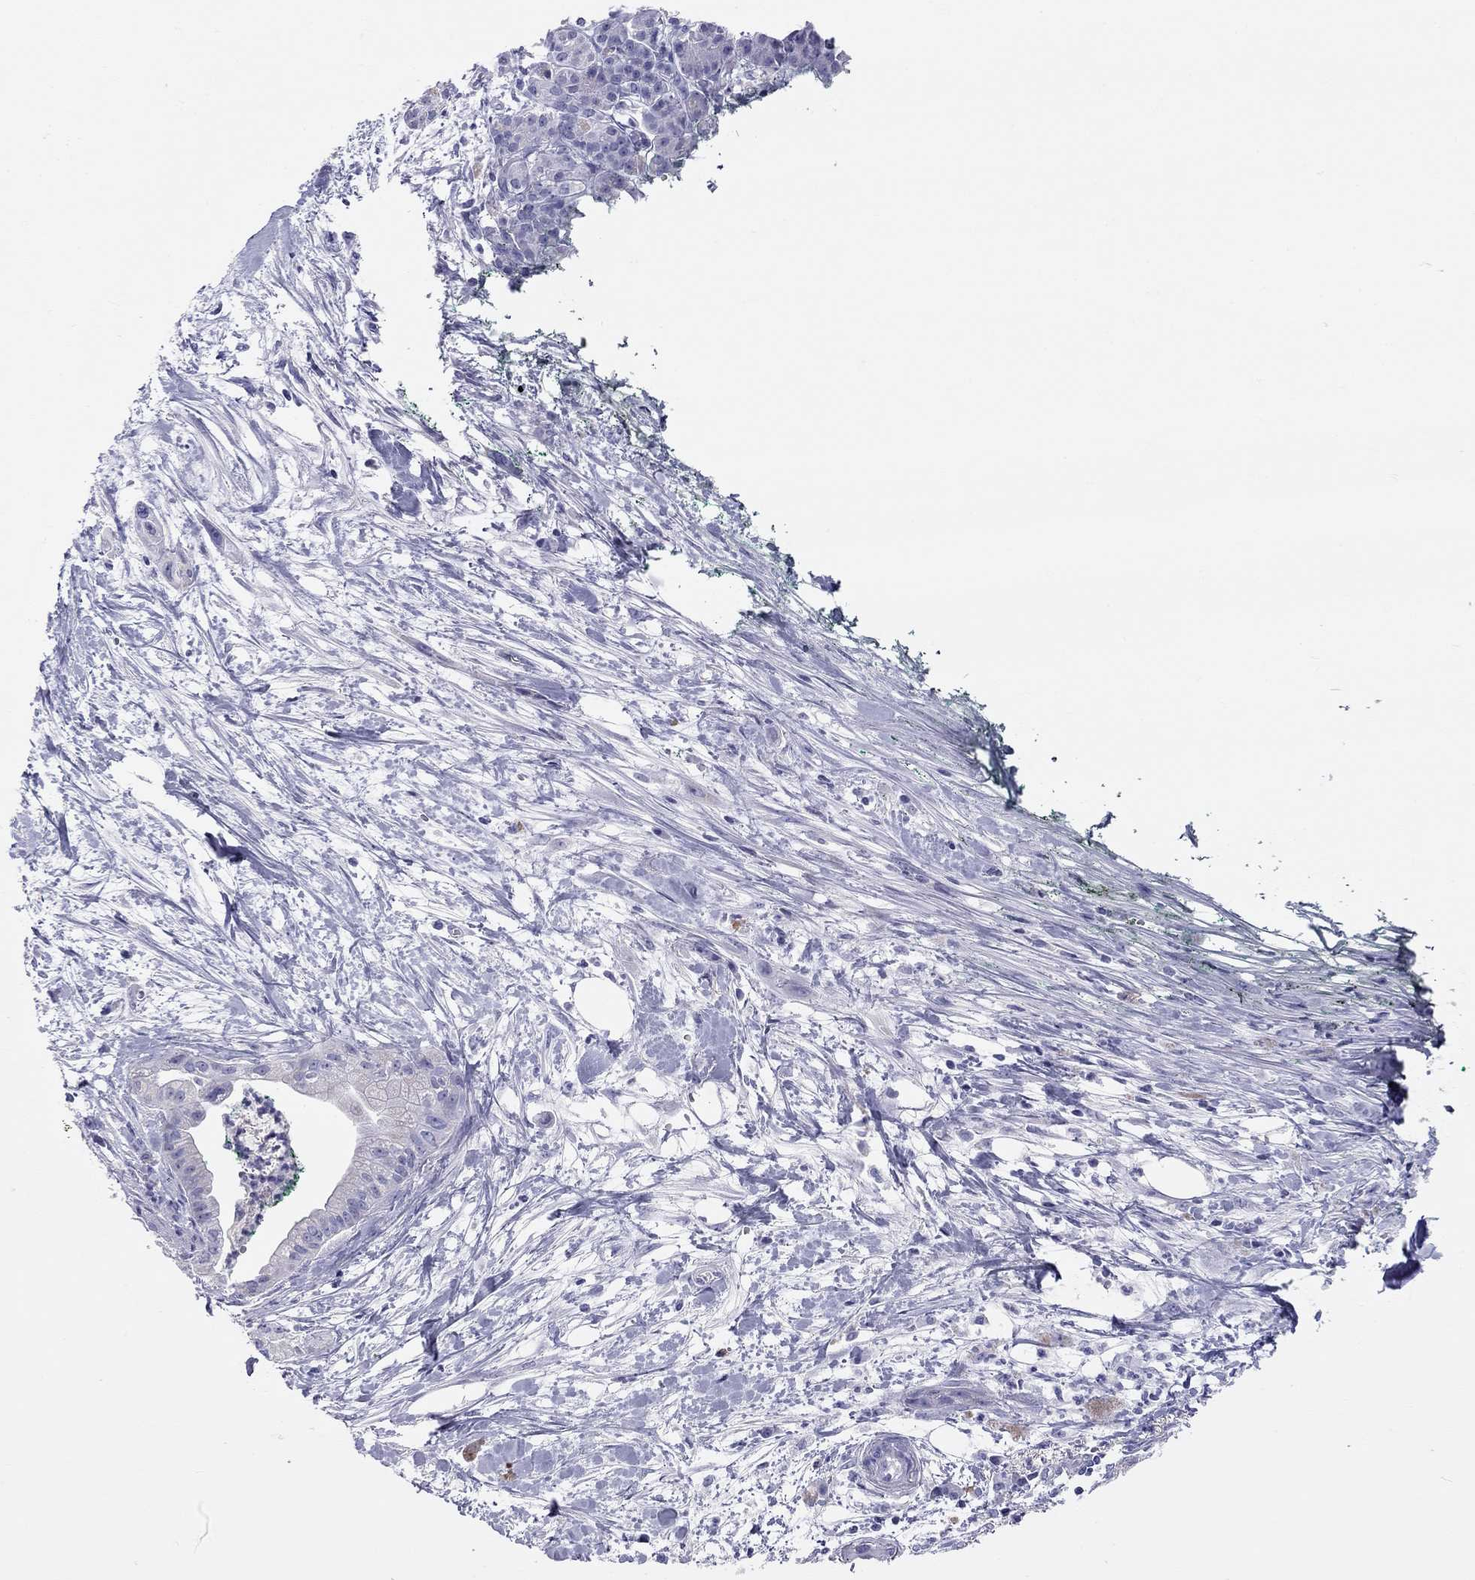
{"staining": {"intensity": "negative", "quantity": "none", "location": "none"}, "tissue": "pancreatic cancer", "cell_type": "Tumor cells", "image_type": "cancer", "snomed": [{"axis": "morphology", "description": "Normal tissue, NOS"}, {"axis": "morphology", "description": "Adenocarcinoma, NOS"}, {"axis": "topography", "description": "Lymph node"}, {"axis": "topography", "description": "Pancreas"}], "caption": "The image reveals no staining of tumor cells in pancreatic cancer (adenocarcinoma). (DAB (3,3'-diaminobenzidine) immunohistochemistry (IHC), high magnification).", "gene": "DPY19L2", "patient": {"sex": "female", "age": 58}}